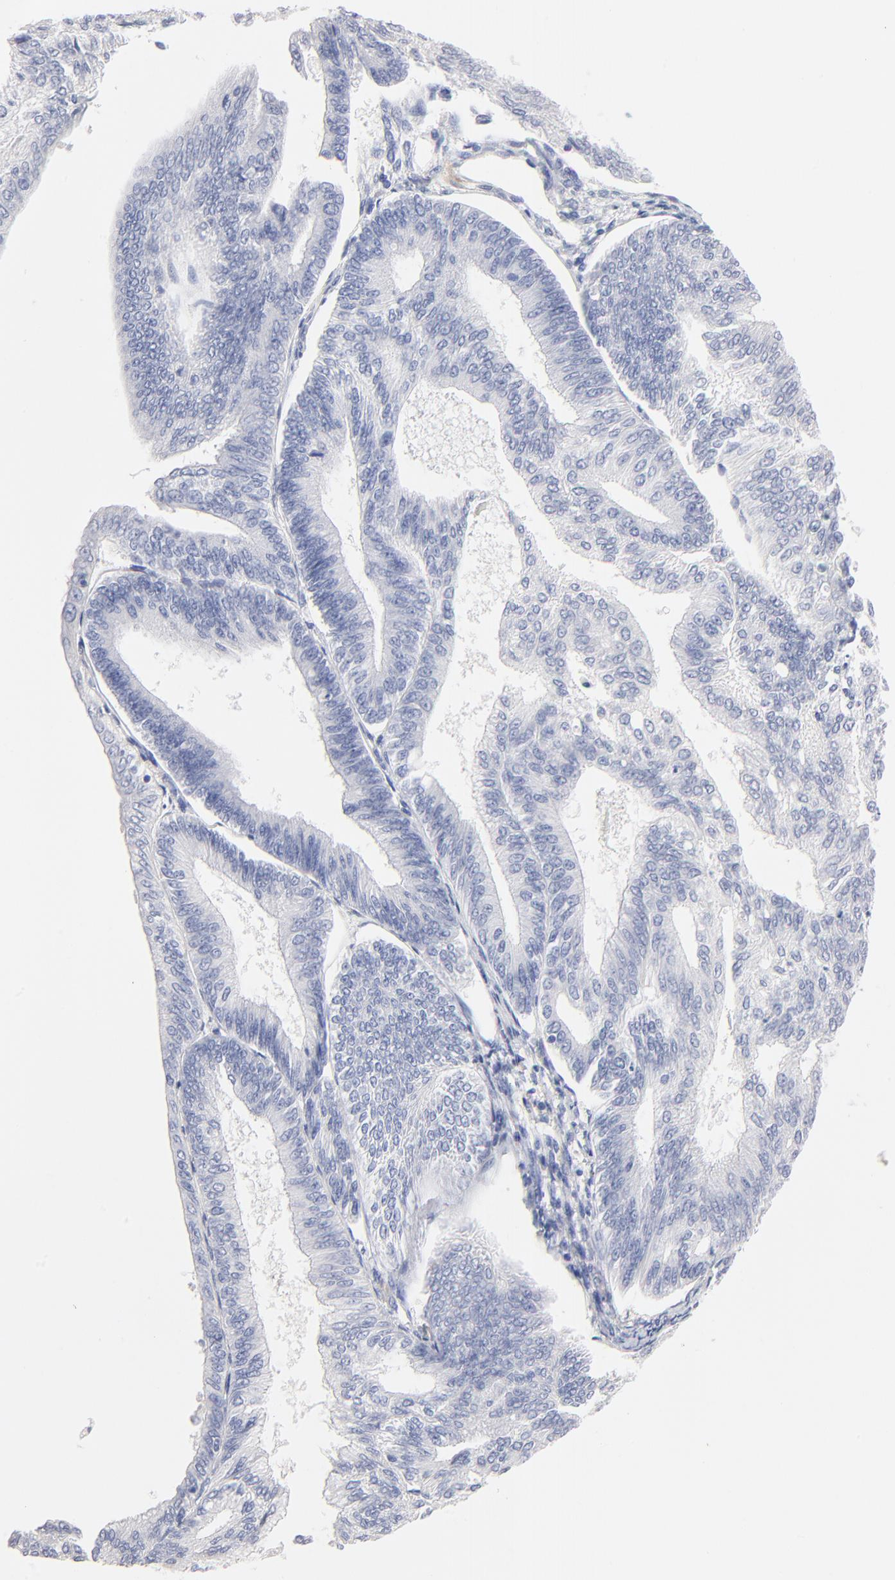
{"staining": {"intensity": "negative", "quantity": "none", "location": "none"}, "tissue": "endometrial cancer", "cell_type": "Tumor cells", "image_type": "cancer", "snomed": [{"axis": "morphology", "description": "Adenocarcinoma, NOS"}, {"axis": "topography", "description": "Endometrium"}], "caption": "This is a histopathology image of immunohistochemistry staining of adenocarcinoma (endometrial), which shows no positivity in tumor cells. Nuclei are stained in blue.", "gene": "ITGA8", "patient": {"sex": "female", "age": 55}}